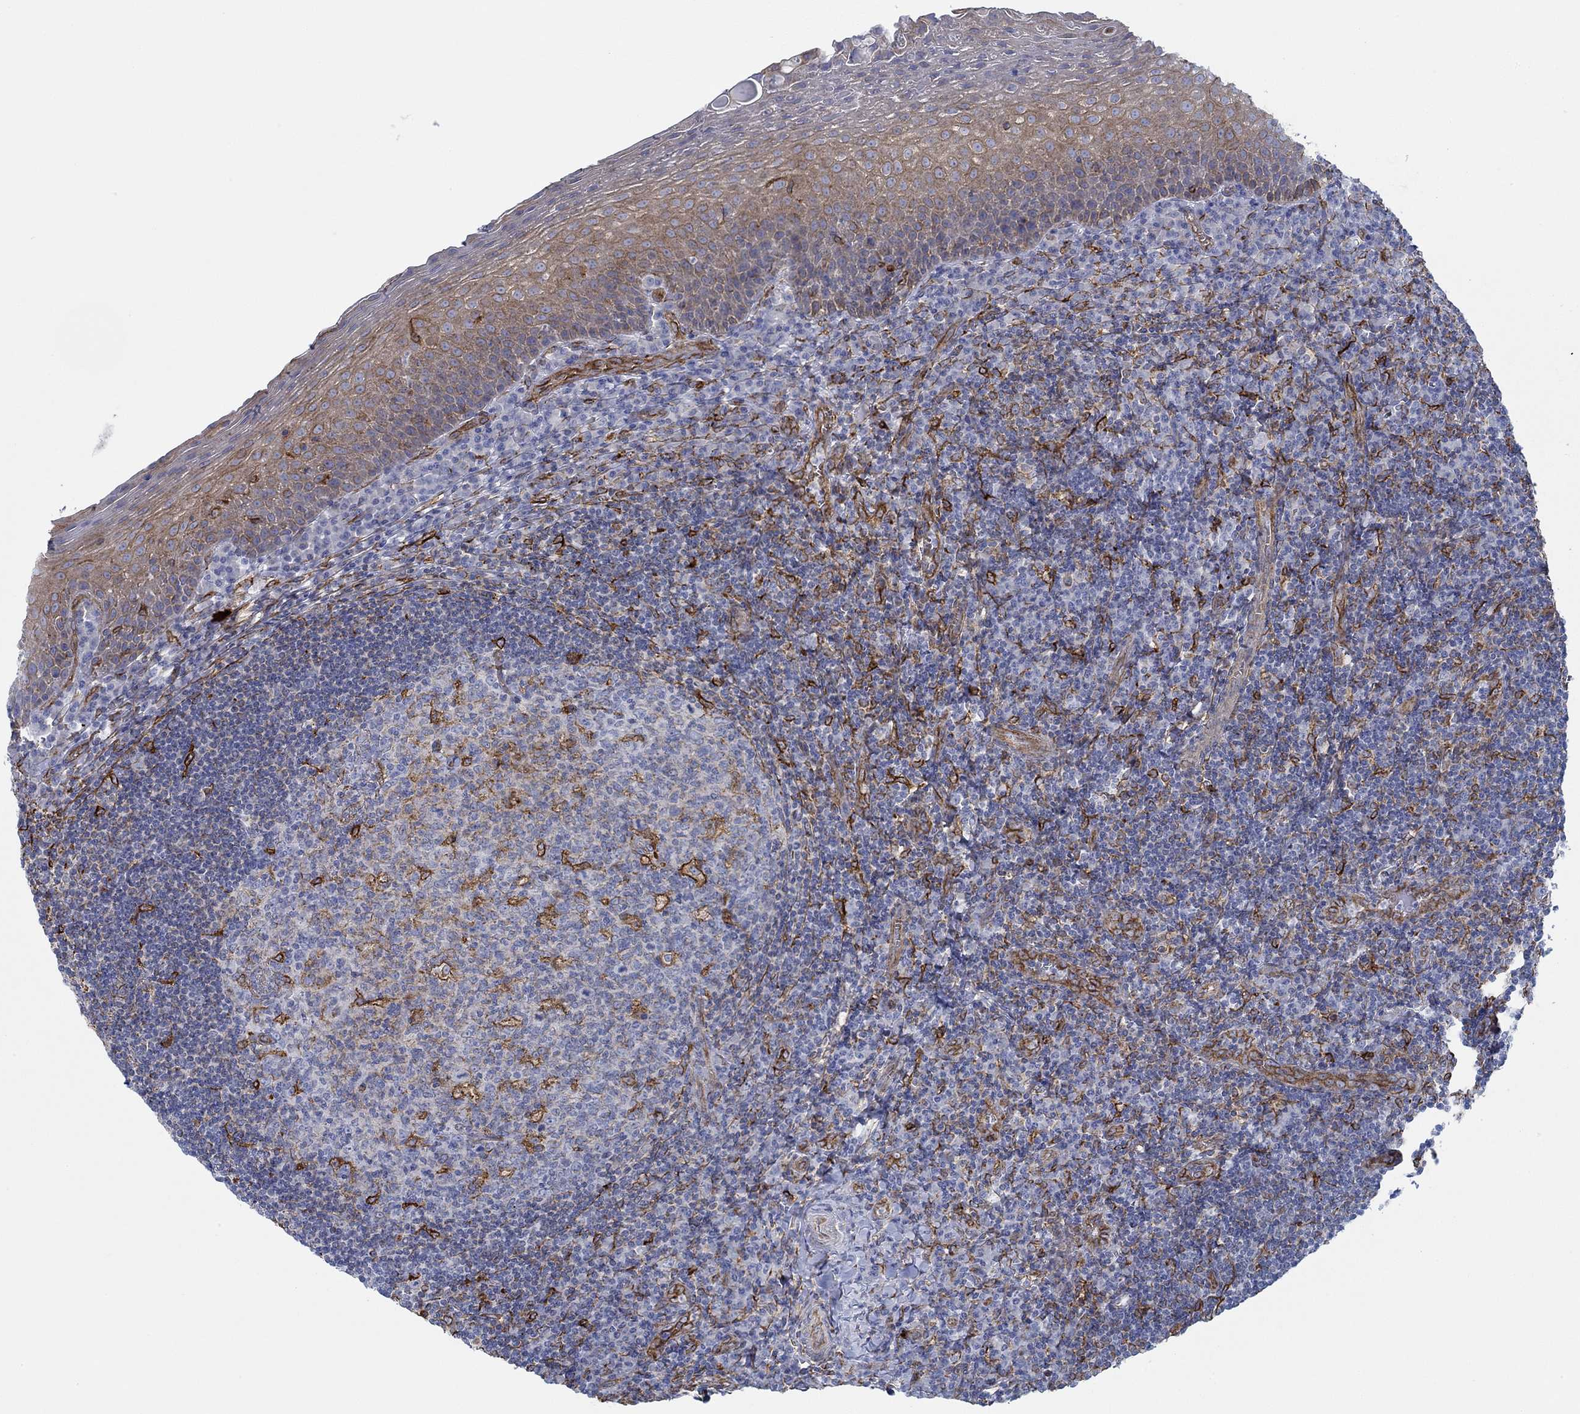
{"staining": {"intensity": "strong", "quantity": "<25%", "location": "cytoplasmic/membranous"}, "tissue": "tonsil", "cell_type": "Germinal center cells", "image_type": "normal", "snomed": [{"axis": "morphology", "description": "Normal tissue, NOS"}, {"axis": "morphology", "description": "Inflammation, NOS"}, {"axis": "topography", "description": "Tonsil"}], "caption": "Immunohistochemistry of normal human tonsil exhibits medium levels of strong cytoplasmic/membranous staining in approximately <25% of germinal center cells. The protein is stained brown, and the nuclei are stained in blue (DAB IHC with brightfield microscopy, high magnification).", "gene": "STC2", "patient": {"sex": "female", "age": 31}}